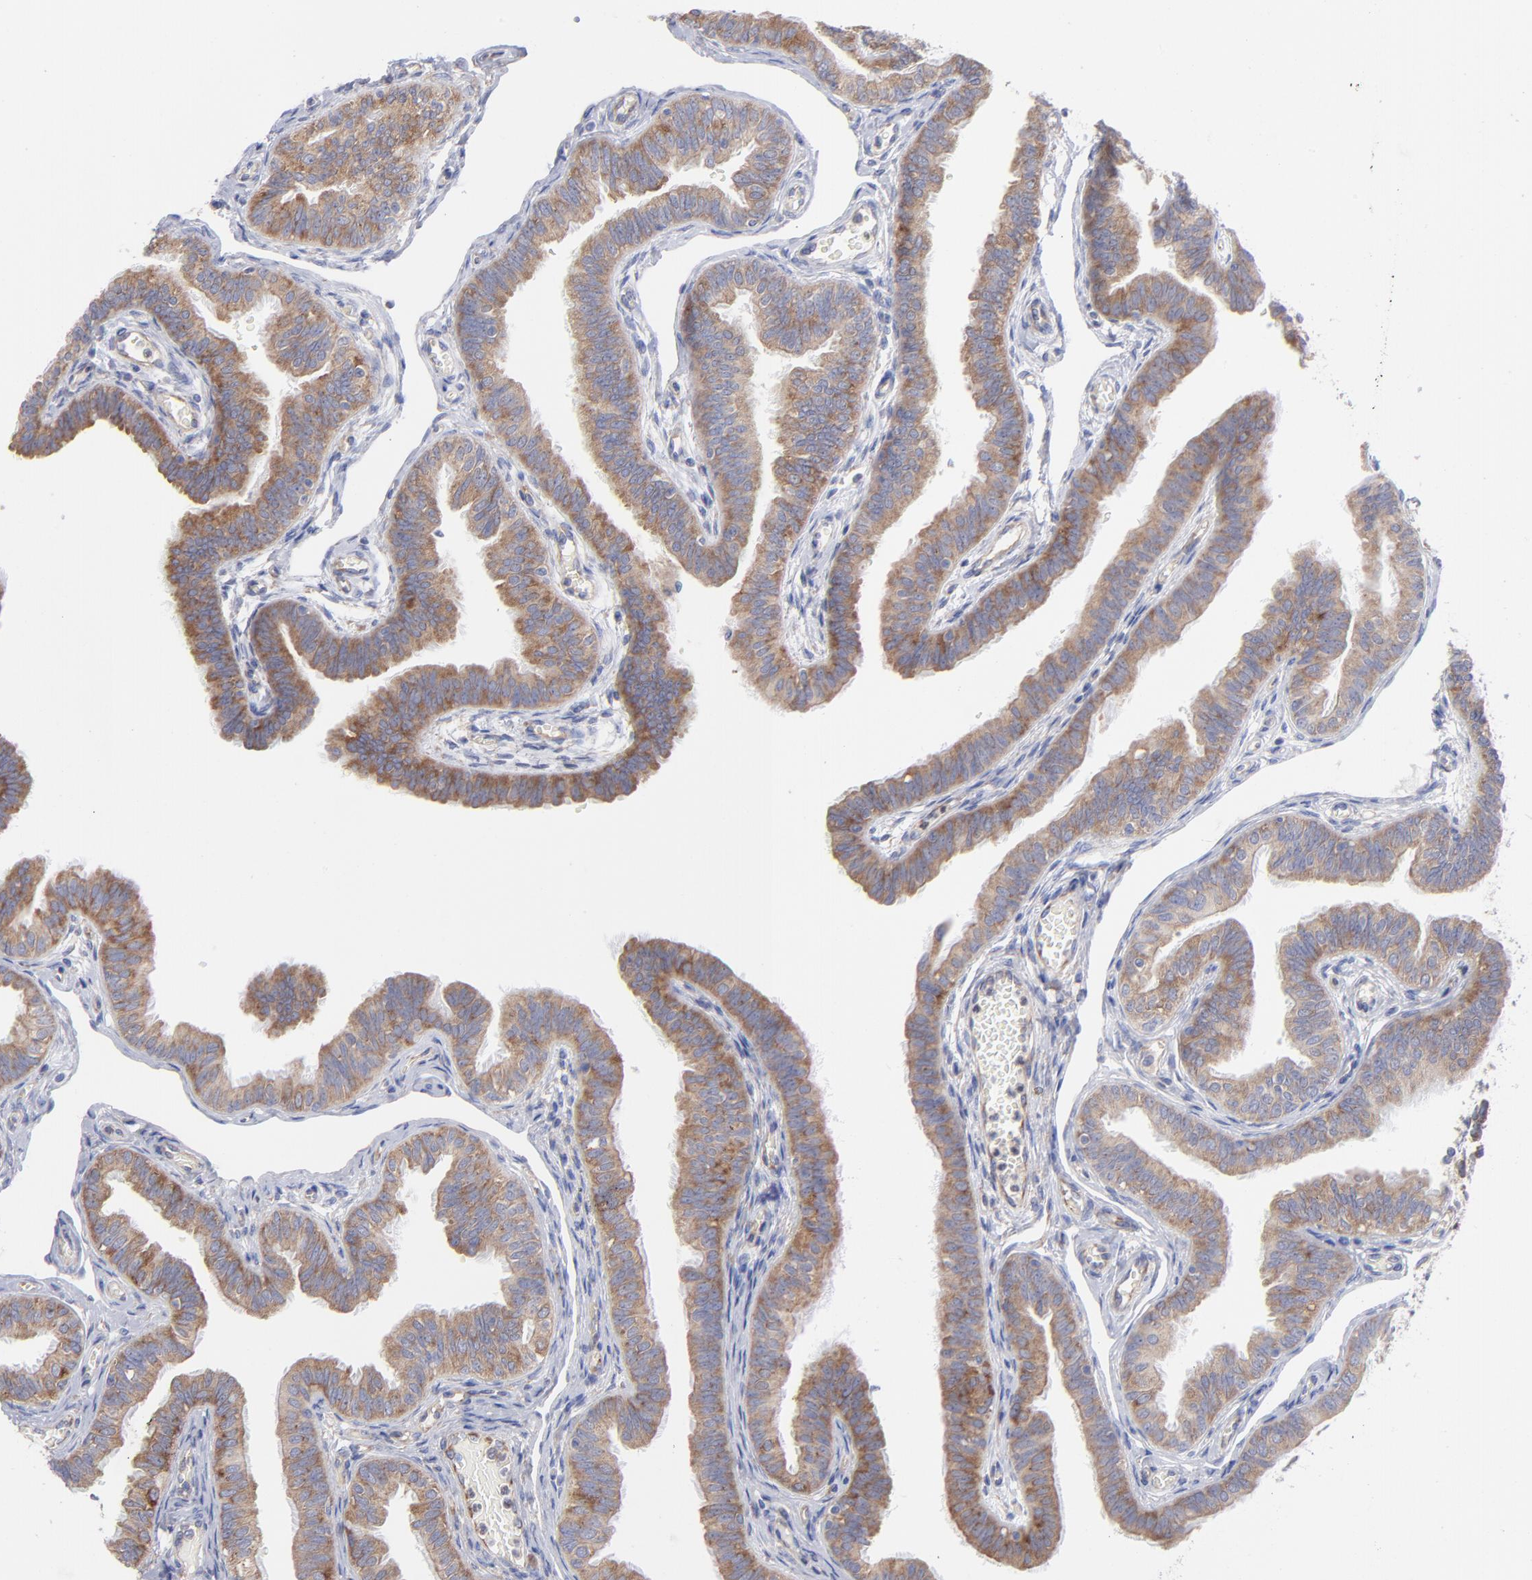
{"staining": {"intensity": "moderate", "quantity": ">75%", "location": "cytoplasmic/membranous"}, "tissue": "fallopian tube", "cell_type": "Glandular cells", "image_type": "normal", "snomed": [{"axis": "morphology", "description": "Normal tissue, NOS"}, {"axis": "morphology", "description": "Dermoid, NOS"}, {"axis": "topography", "description": "Fallopian tube"}], "caption": "This image reveals normal fallopian tube stained with immunohistochemistry to label a protein in brown. The cytoplasmic/membranous of glandular cells show moderate positivity for the protein. Nuclei are counter-stained blue.", "gene": "EIF2AK2", "patient": {"sex": "female", "age": 33}}